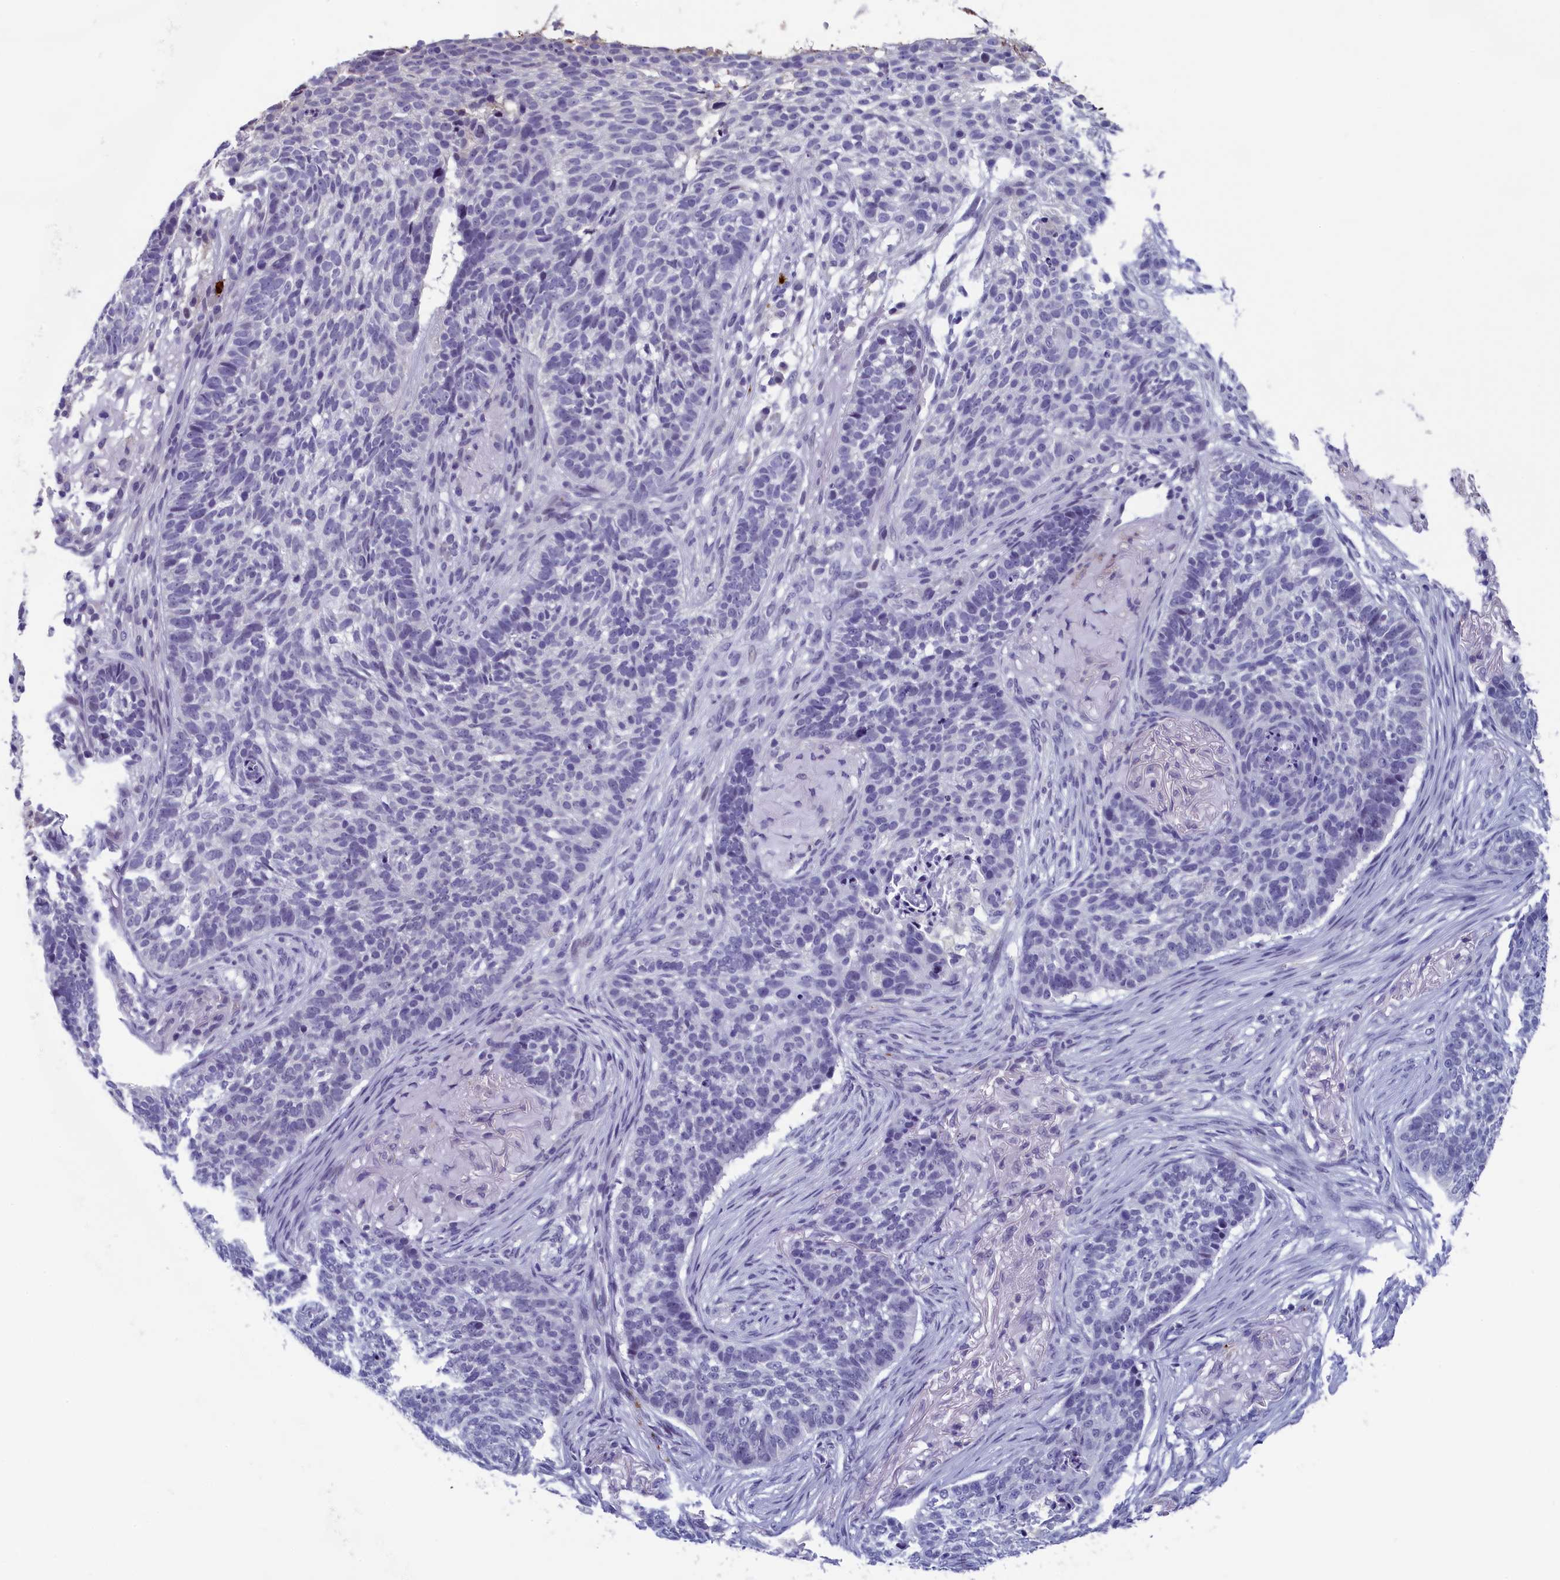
{"staining": {"intensity": "negative", "quantity": "none", "location": "none"}, "tissue": "skin cancer", "cell_type": "Tumor cells", "image_type": "cancer", "snomed": [{"axis": "morphology", "description": "Basal cell carcinoma"}, {"axis": "topography", "description": "Skin"}], "caption": "A high-resolution histopathology image shows immunohistochemistry (IHC) staining of skin basal cell carcinoma, which displays no significant positivity in tumor cells.", "gene": "AIFM2", "patient": {"sex": "male", "age": 85}}